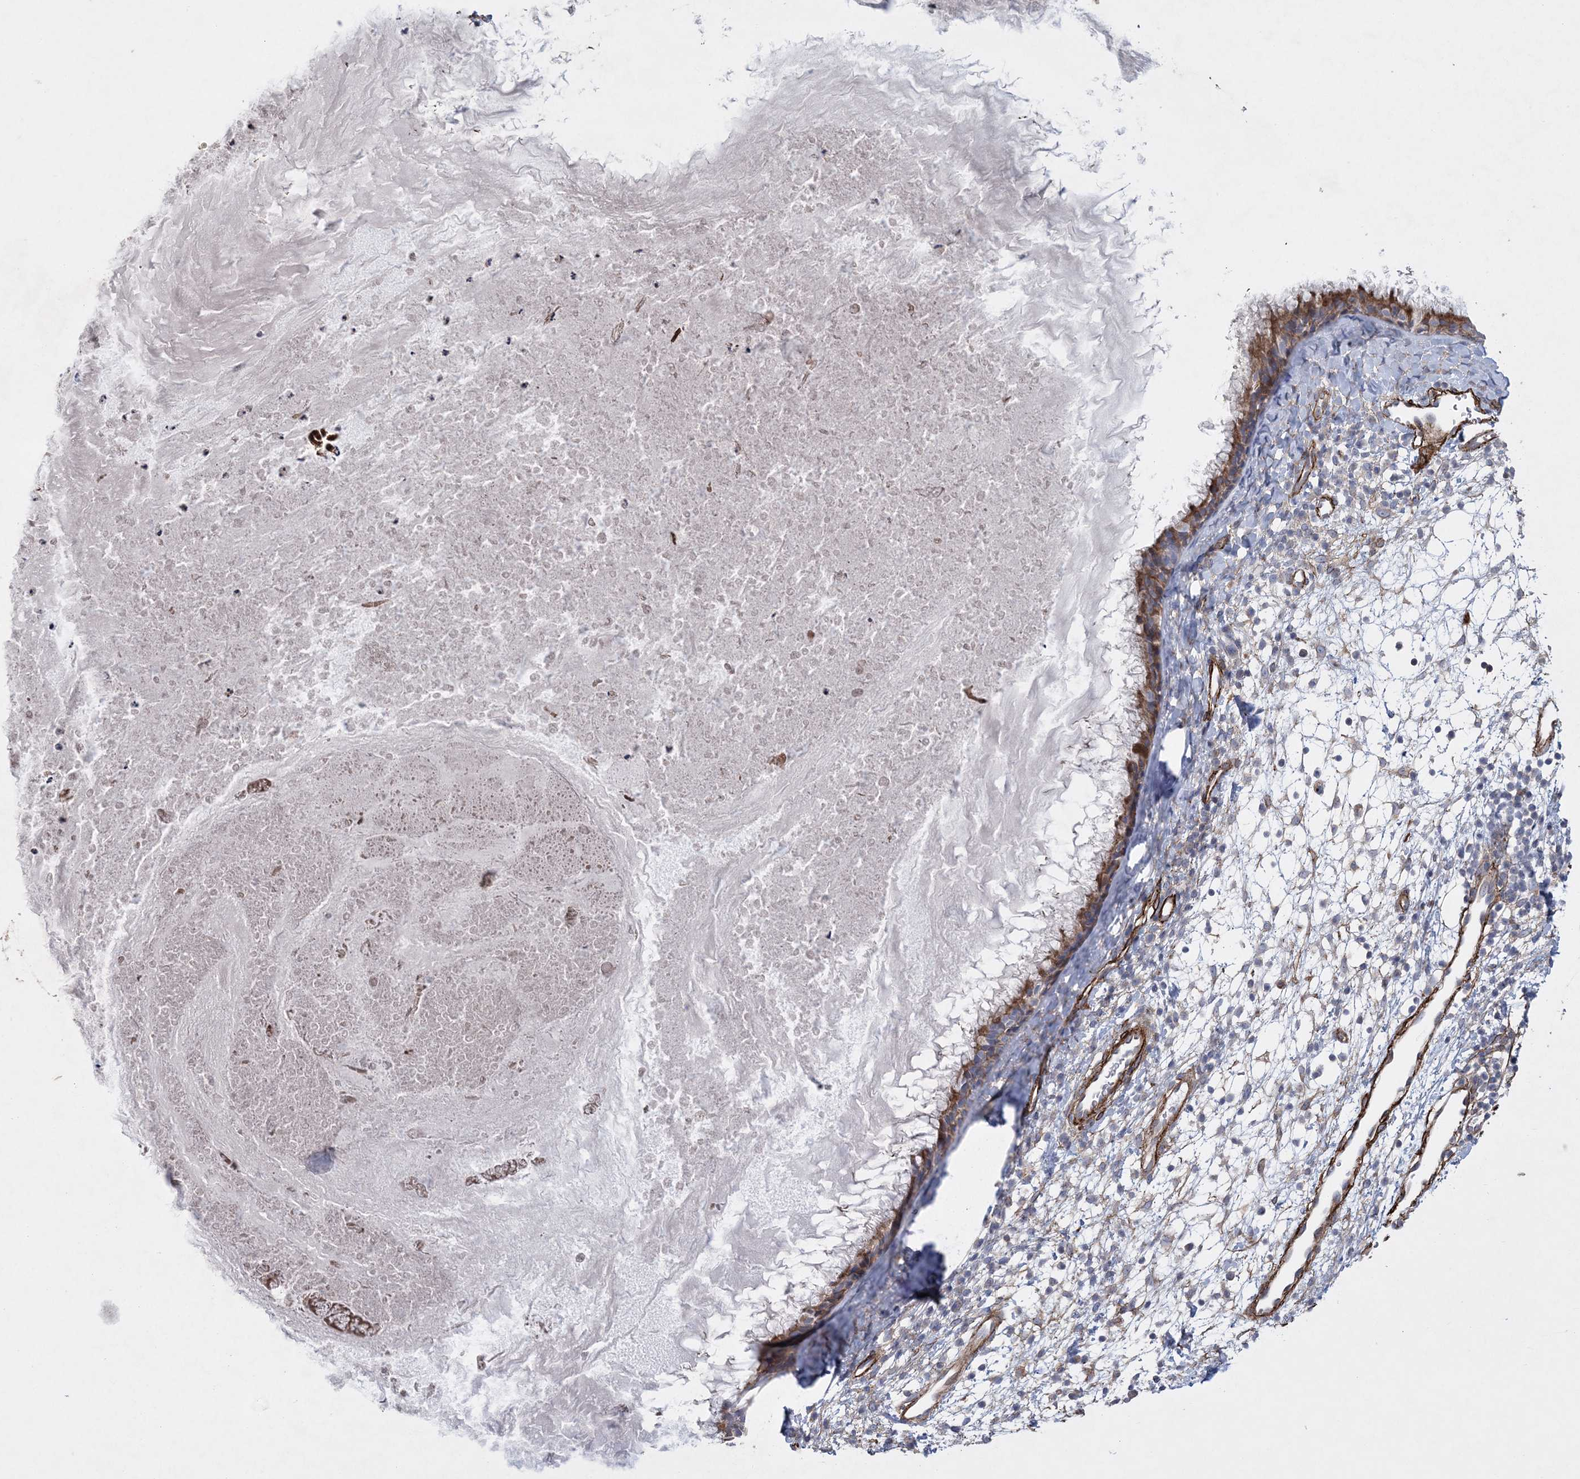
{"staining": {"intensity": "moderate", "quantity": ">75%", "location": "cytoplasmic/membranous"}, "tissue": "nasopharynx", "cell_type": "Respiratory epithelial cells", "image_type": "normal", "snomed": [{"axis": "morphology", "description": "Normal tissue, NOS"}, {"axis": "topography", "description": "Nasopharynx"}], "caption": "Nasopharynx was stained to show a protein in brown. There is medium levels of moderate cytoplasmic/membranous staining in approximately >75% of respiratory epithelial cells.", "gene": "ARSJ", "patient": {"sex": "male", "age": 22}}